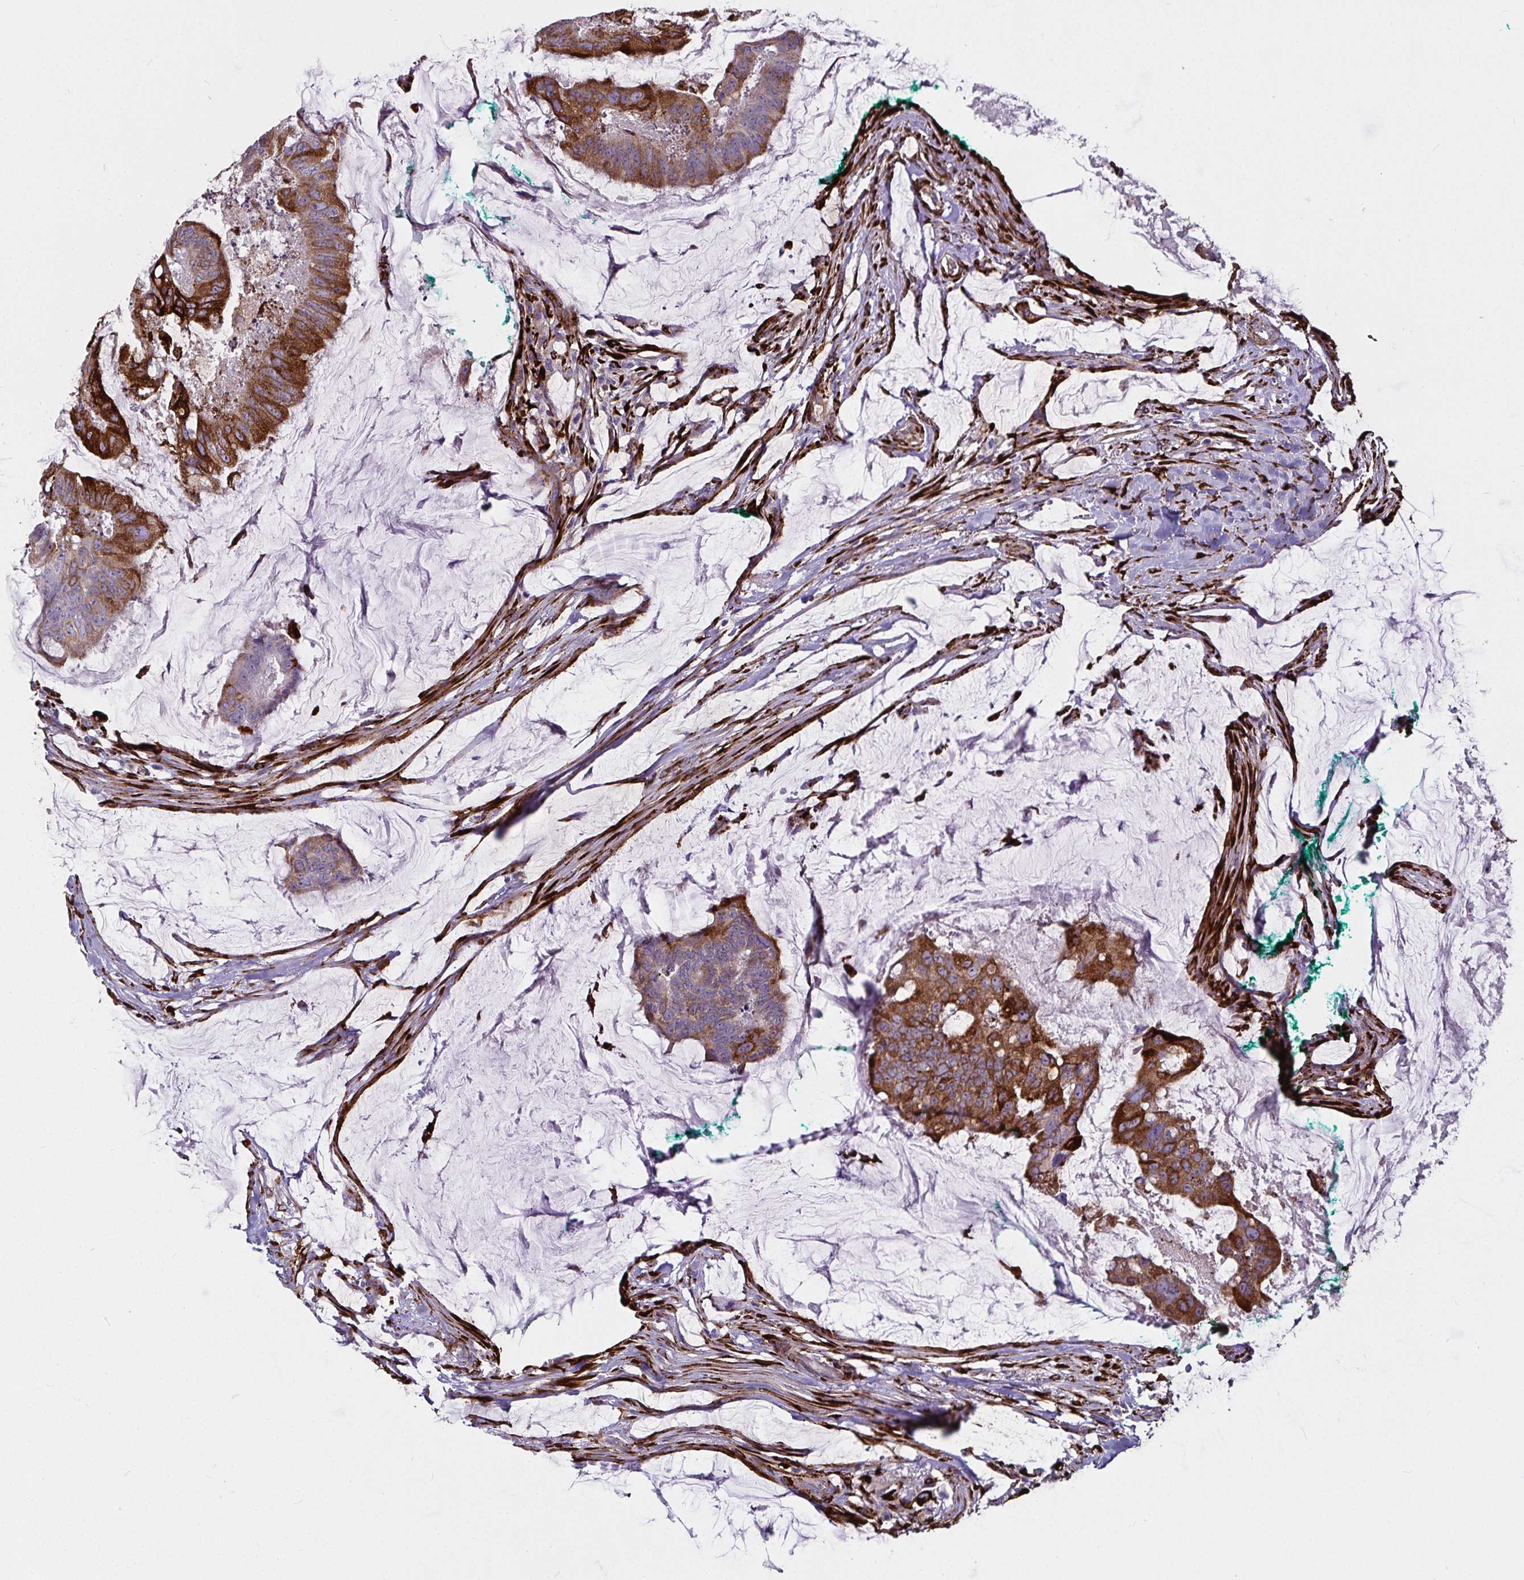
{"staining": {"intensity": "strong", "quantity": "25%-75%", "location": "cytoplasmic/membranous"}, "tissue": "colorectal cancer", "cell_type": "Tumor cells", "image_type": "cancer", "snomed": [{"axis": "morphology", "description": "Adenocarcinoma, NOS"}, {"axis": "topography", "description": "Colon"}], "caption": "IHC of human colorectal cancer (adenocarcinoma) exhibits high levels of strong cytoplasmic/membranous positivity in about 25%-75% of tumor cells. (Brightfield microscopy of DAB IHC at high magnification).", "gene": "P4HA2", "patient": {"sex": "male", "age": 62}}